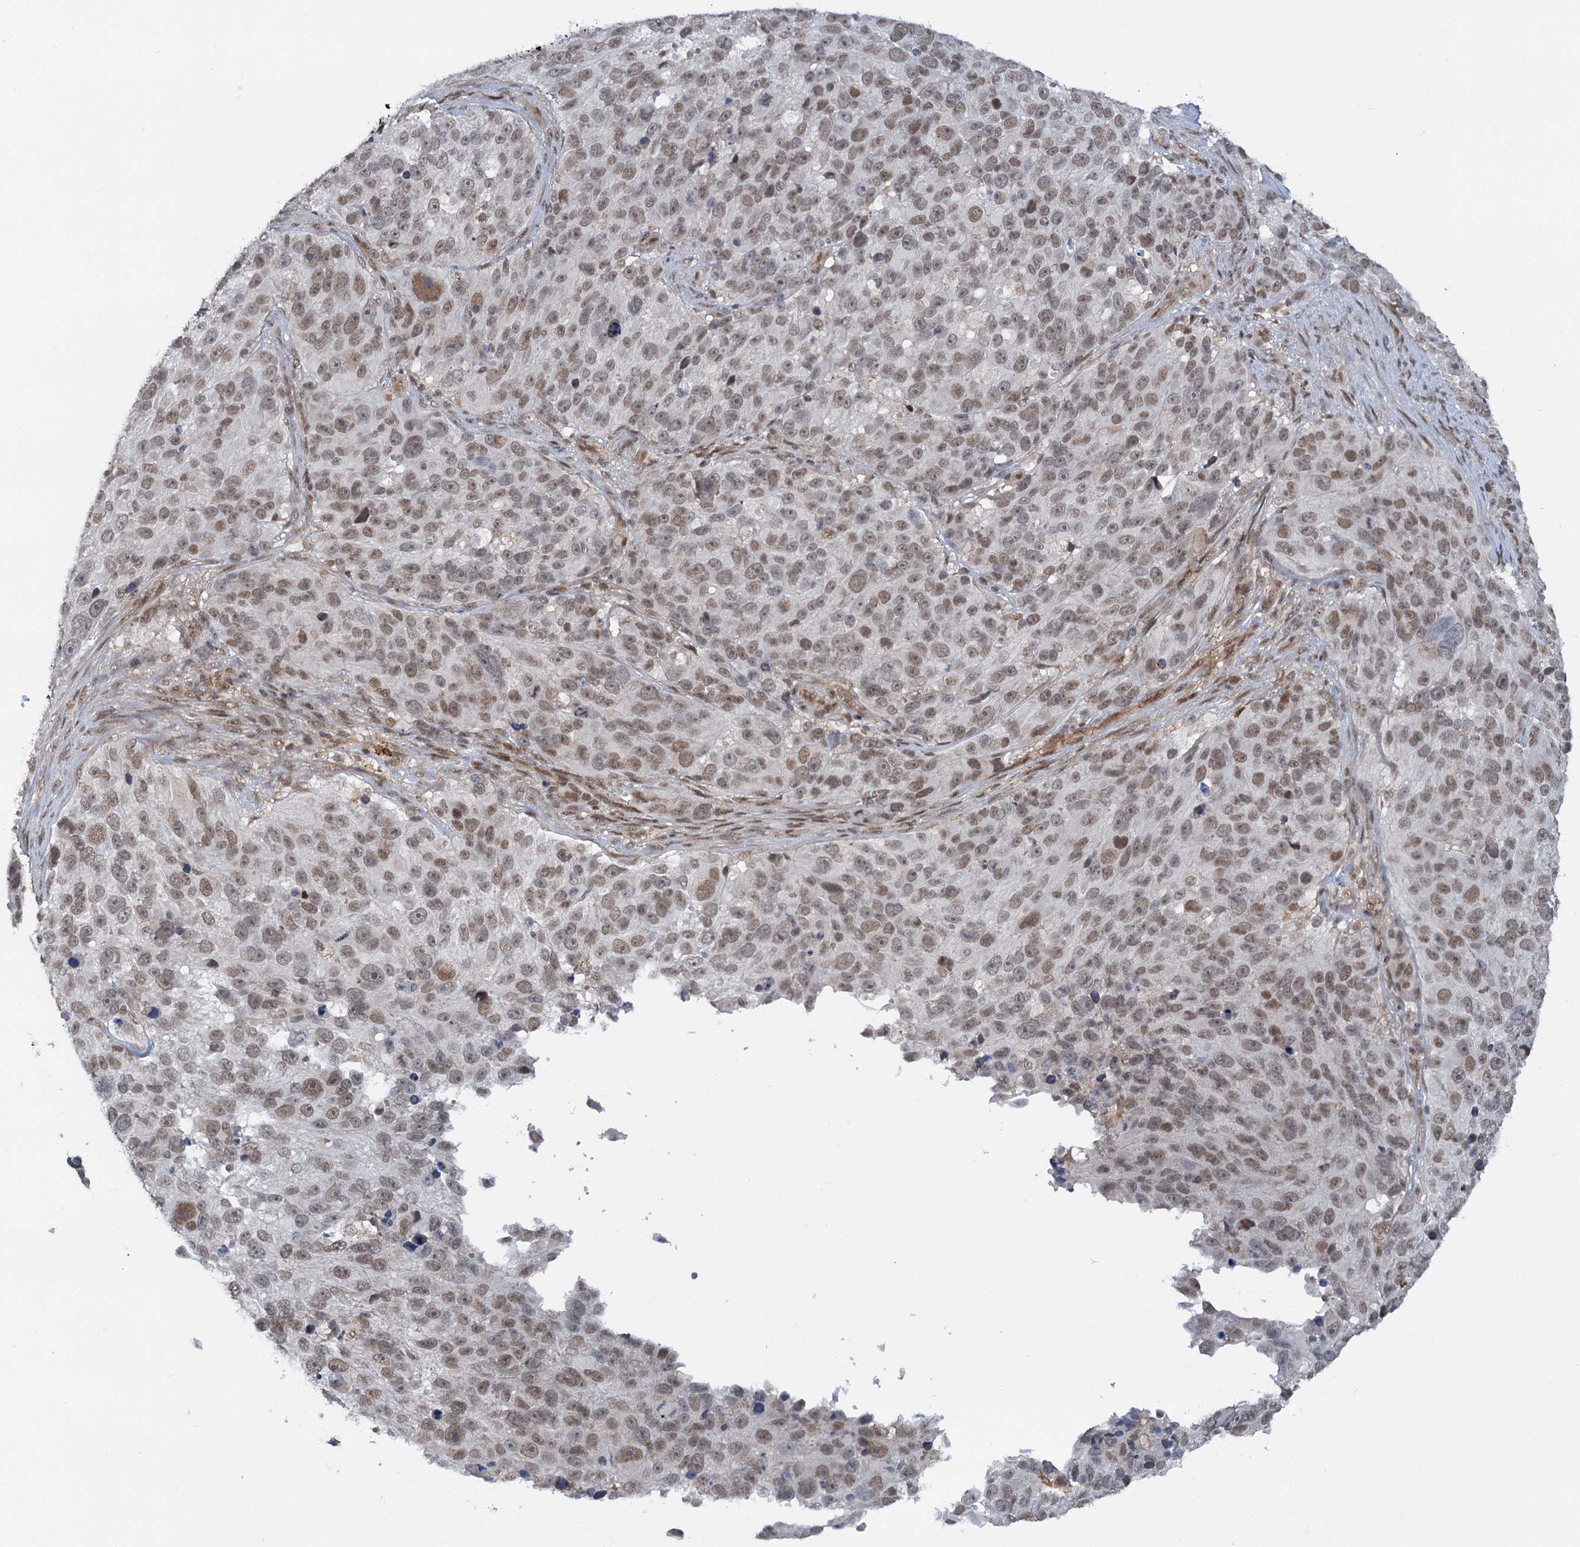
{"staining": {"intensity": "moderate", "quantity": "25%-75%", "location": "nuclear"}, "tissue": "melanoma", "cell_type": "Tumor cells", "image_type": "cancer", "snomed": [{"axis": "morphology", "description": "Malignant melanoma, NOS"}, {"axis": "topography", "description": "Skin"}], "caption": "IHC micrograph of neoplastic tissue: human malignant melanoma stained using immunohistochemistry demonstrates medium levels of moderate protein expression localized specifically in the nuclear of tumor cells, appearing as a nuclear brown color.", "gene": "ZNF609", "patient": {"sex": "male", "age": 84}}